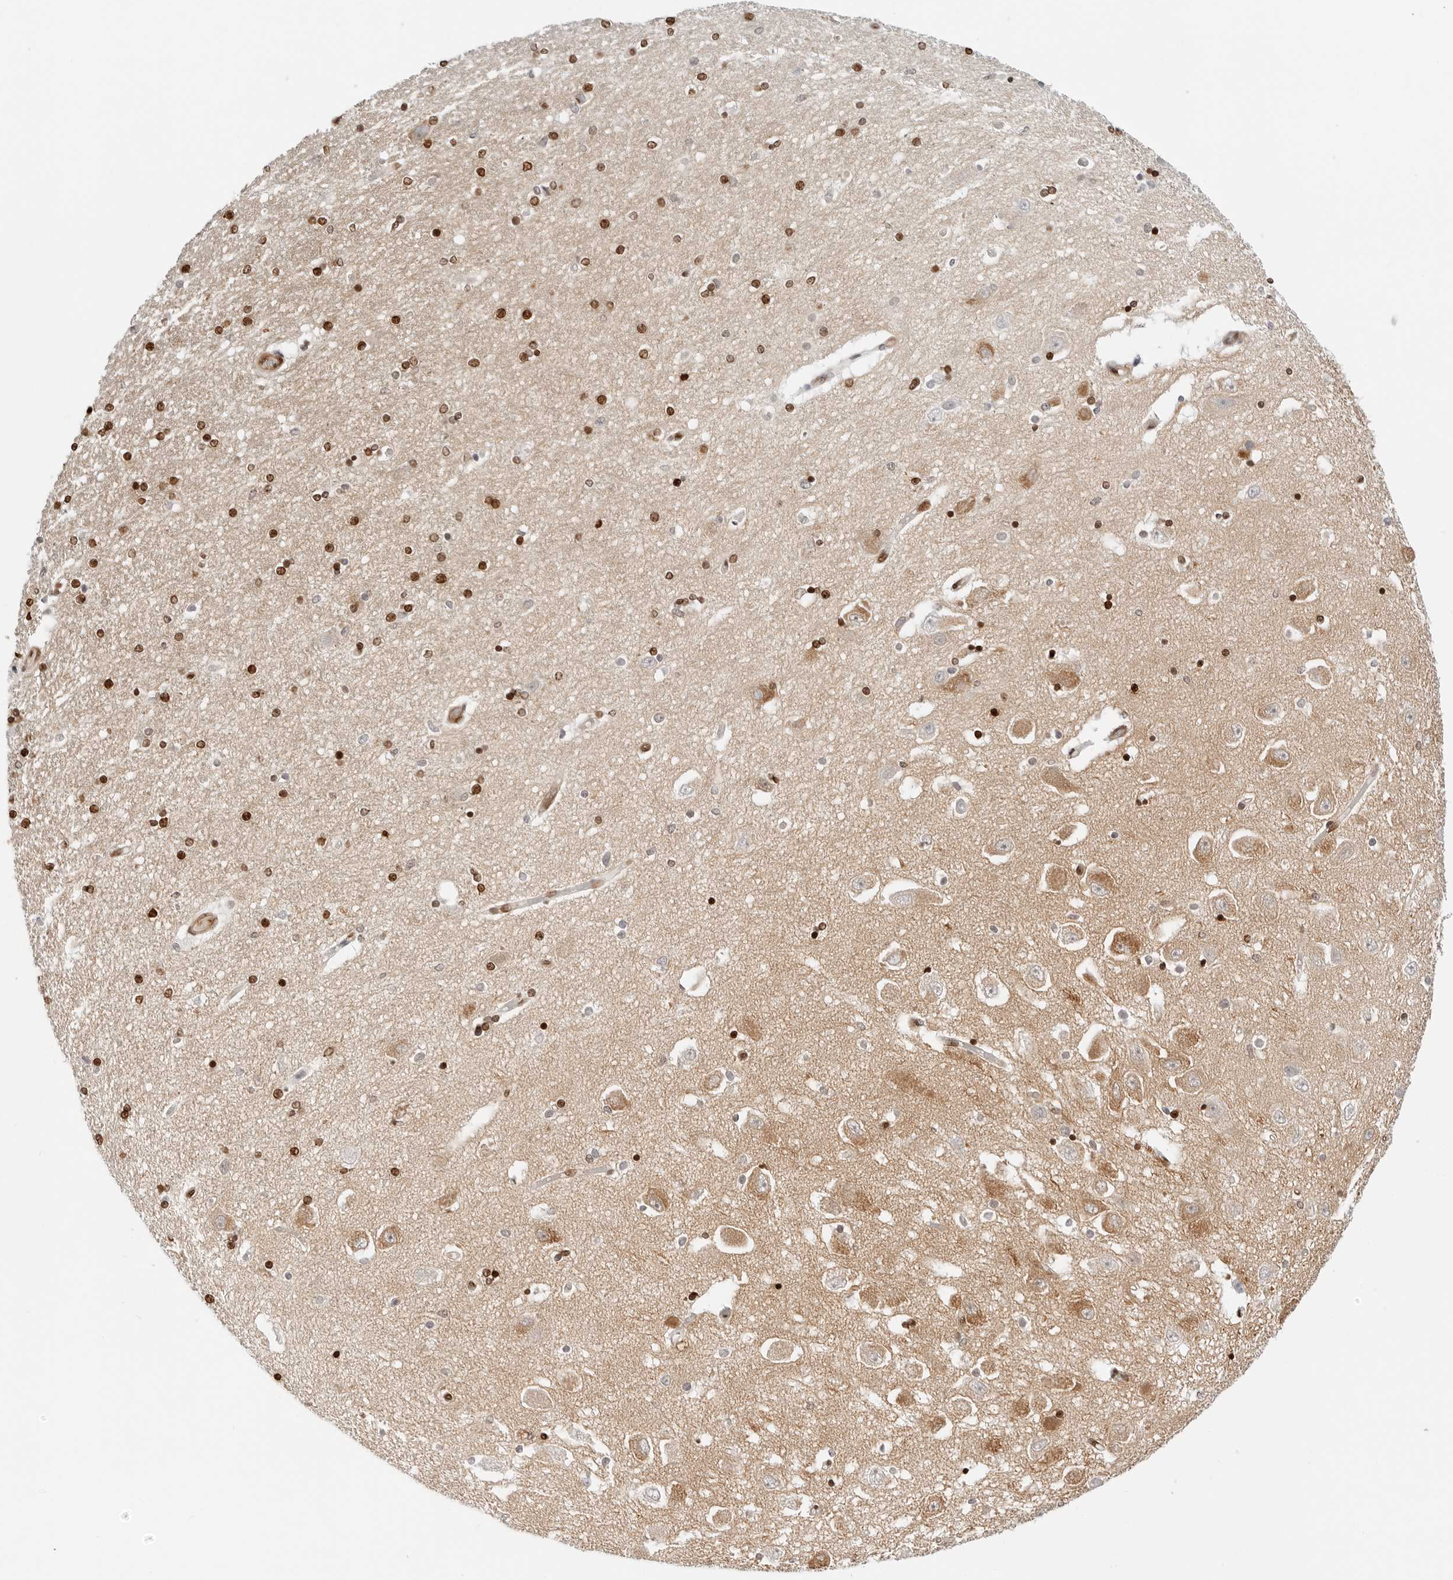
{"staining": {"intensity": "strong", "quantity": ">75%", "location": "nuclear"}, "tissue": "hippocampus", "cell_type": "Glial cells", "image_type": "normal", "snomed": [{"axis": "morphology", "description": "Normal tissue, NOS"}, {"axis": "topography", "description": "Hippocampus"}], "caption": "Protein analysis of normal hippocampus displays strong nuclear staining in about >75% of glial cells. (DAB (3,3'-diaminobenzidine) = brown stain, brightfield microscopy at high magnification).", "gene": "SPIDR", "patient": {"sex": "female", "age": 54}}